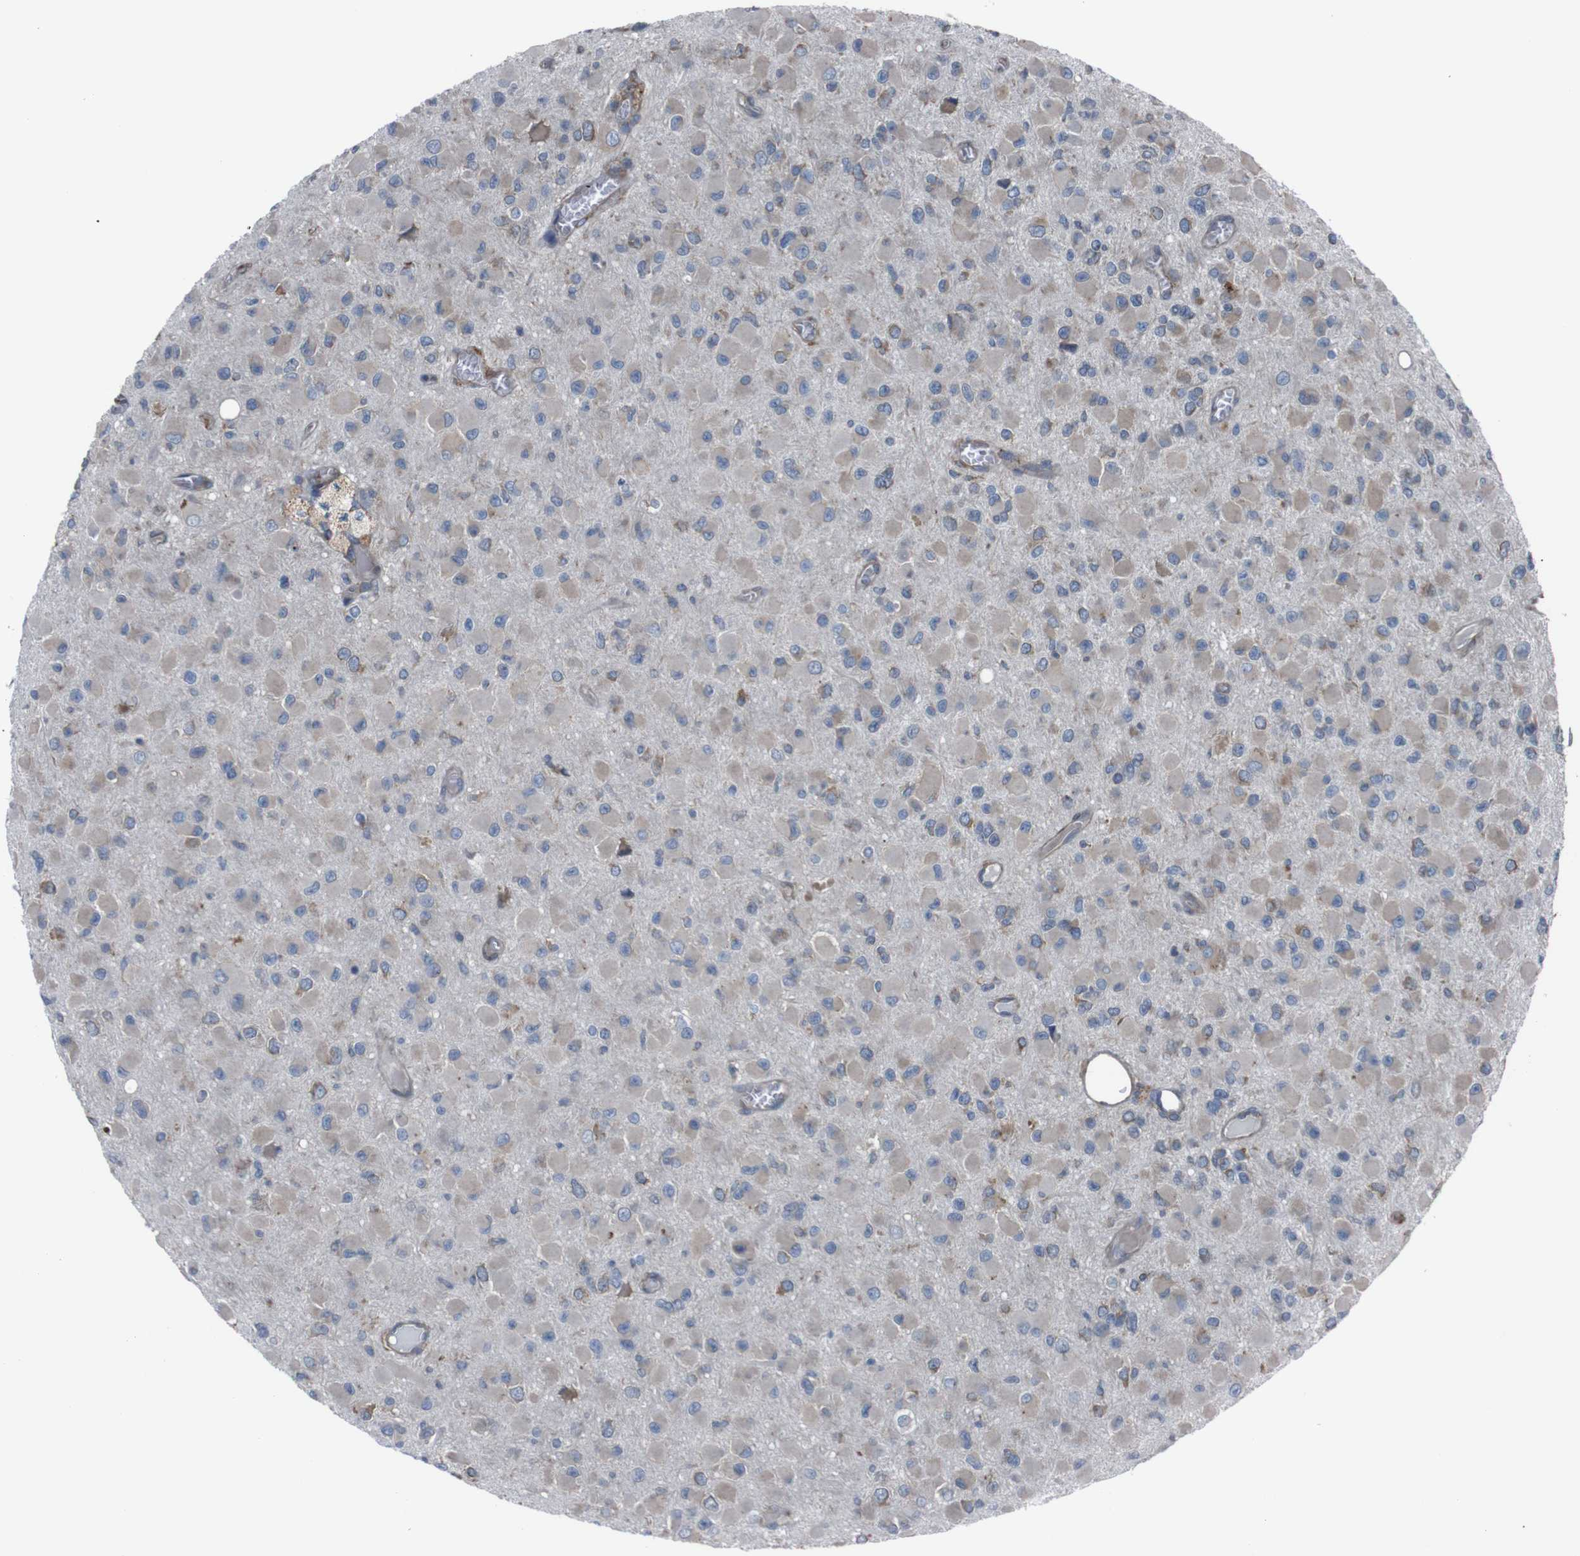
{"staining": {"intensity": "weak", "quantity": "25%-75%", "location": "cytoplasmic/membranous"}, "tissue": "glioma", "cell_type": "Tumor cells", "image_type": "cancer", "snomed": [{"axis": "morphology", "description": "Glioma, malignant, Low grade"}, {"axis": "topography", "description": "Brain"}], "caption": "High-magnification brightfield microscopy of glioma stained with DAB (brown) and counterstained with hematoxylin (blue). tumor cells exhibit weak cytoplasmic/membranous positivity is identified in about25%-75% of cells.", "gene": "SIGMAR1", "patient": {"sex": "male", "age": 42}}